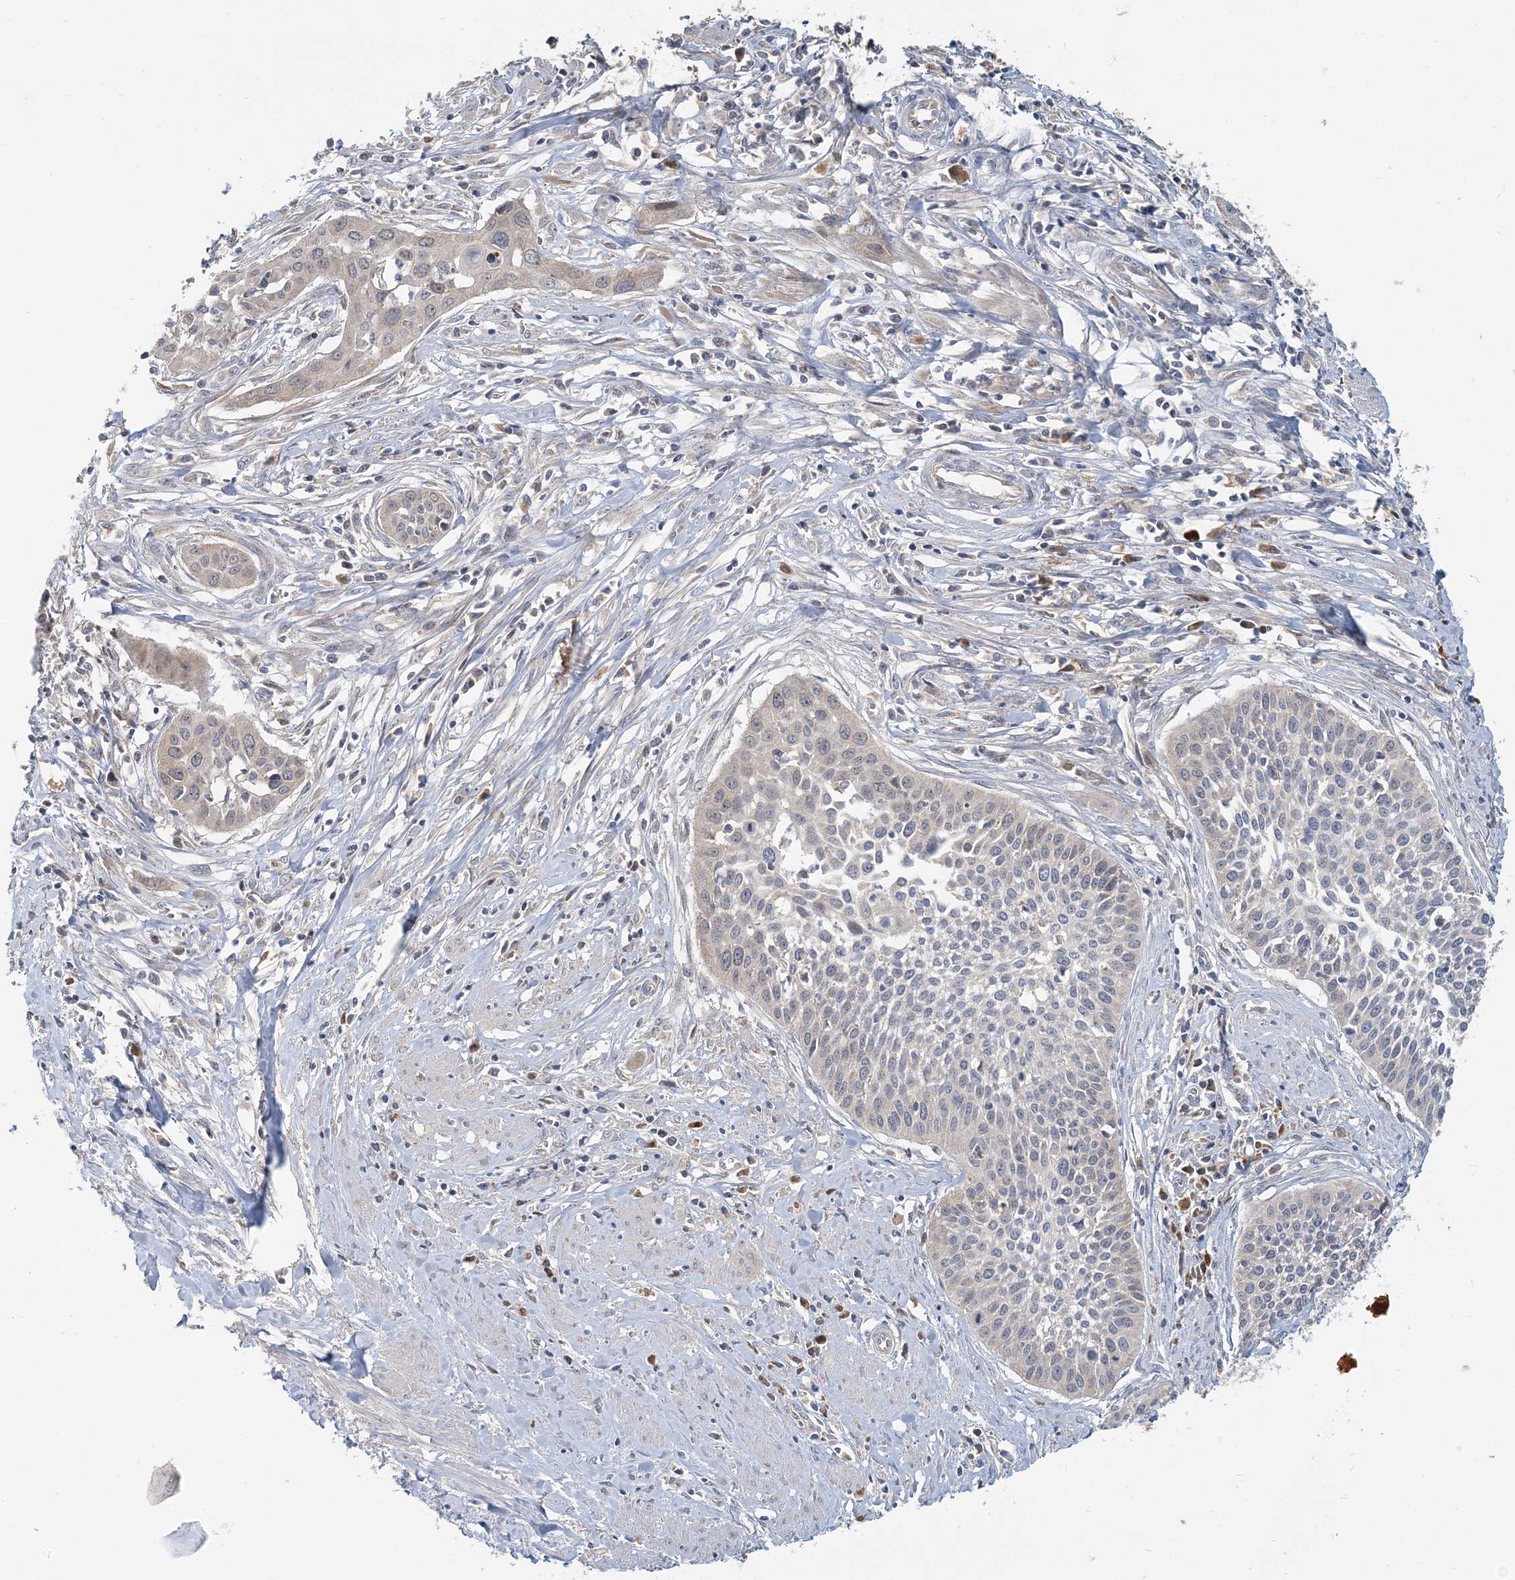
{"staining": {"intensity": "negative", "quantity": "none", "location": "none"}, "tissue": "cervical cancer", "cell_type": "Tumor cells", "image_type": "cancer", "snomed": [{"axis": "morphology", "description": "Squamous cell carcinoma, NOS"}, {"axis": "topography", "description": "Cervix"}], "caption": "Immunohistochemistry image of neoplastic tissue: human cervical cancer (squamous cell carcinoma) stained with DAB (3,3'-diaminobenzidine) exhibits no significant protein positivity in tumor cells.", "gene": "RNF25", "patient": {"sex": "female", "age": 34}}